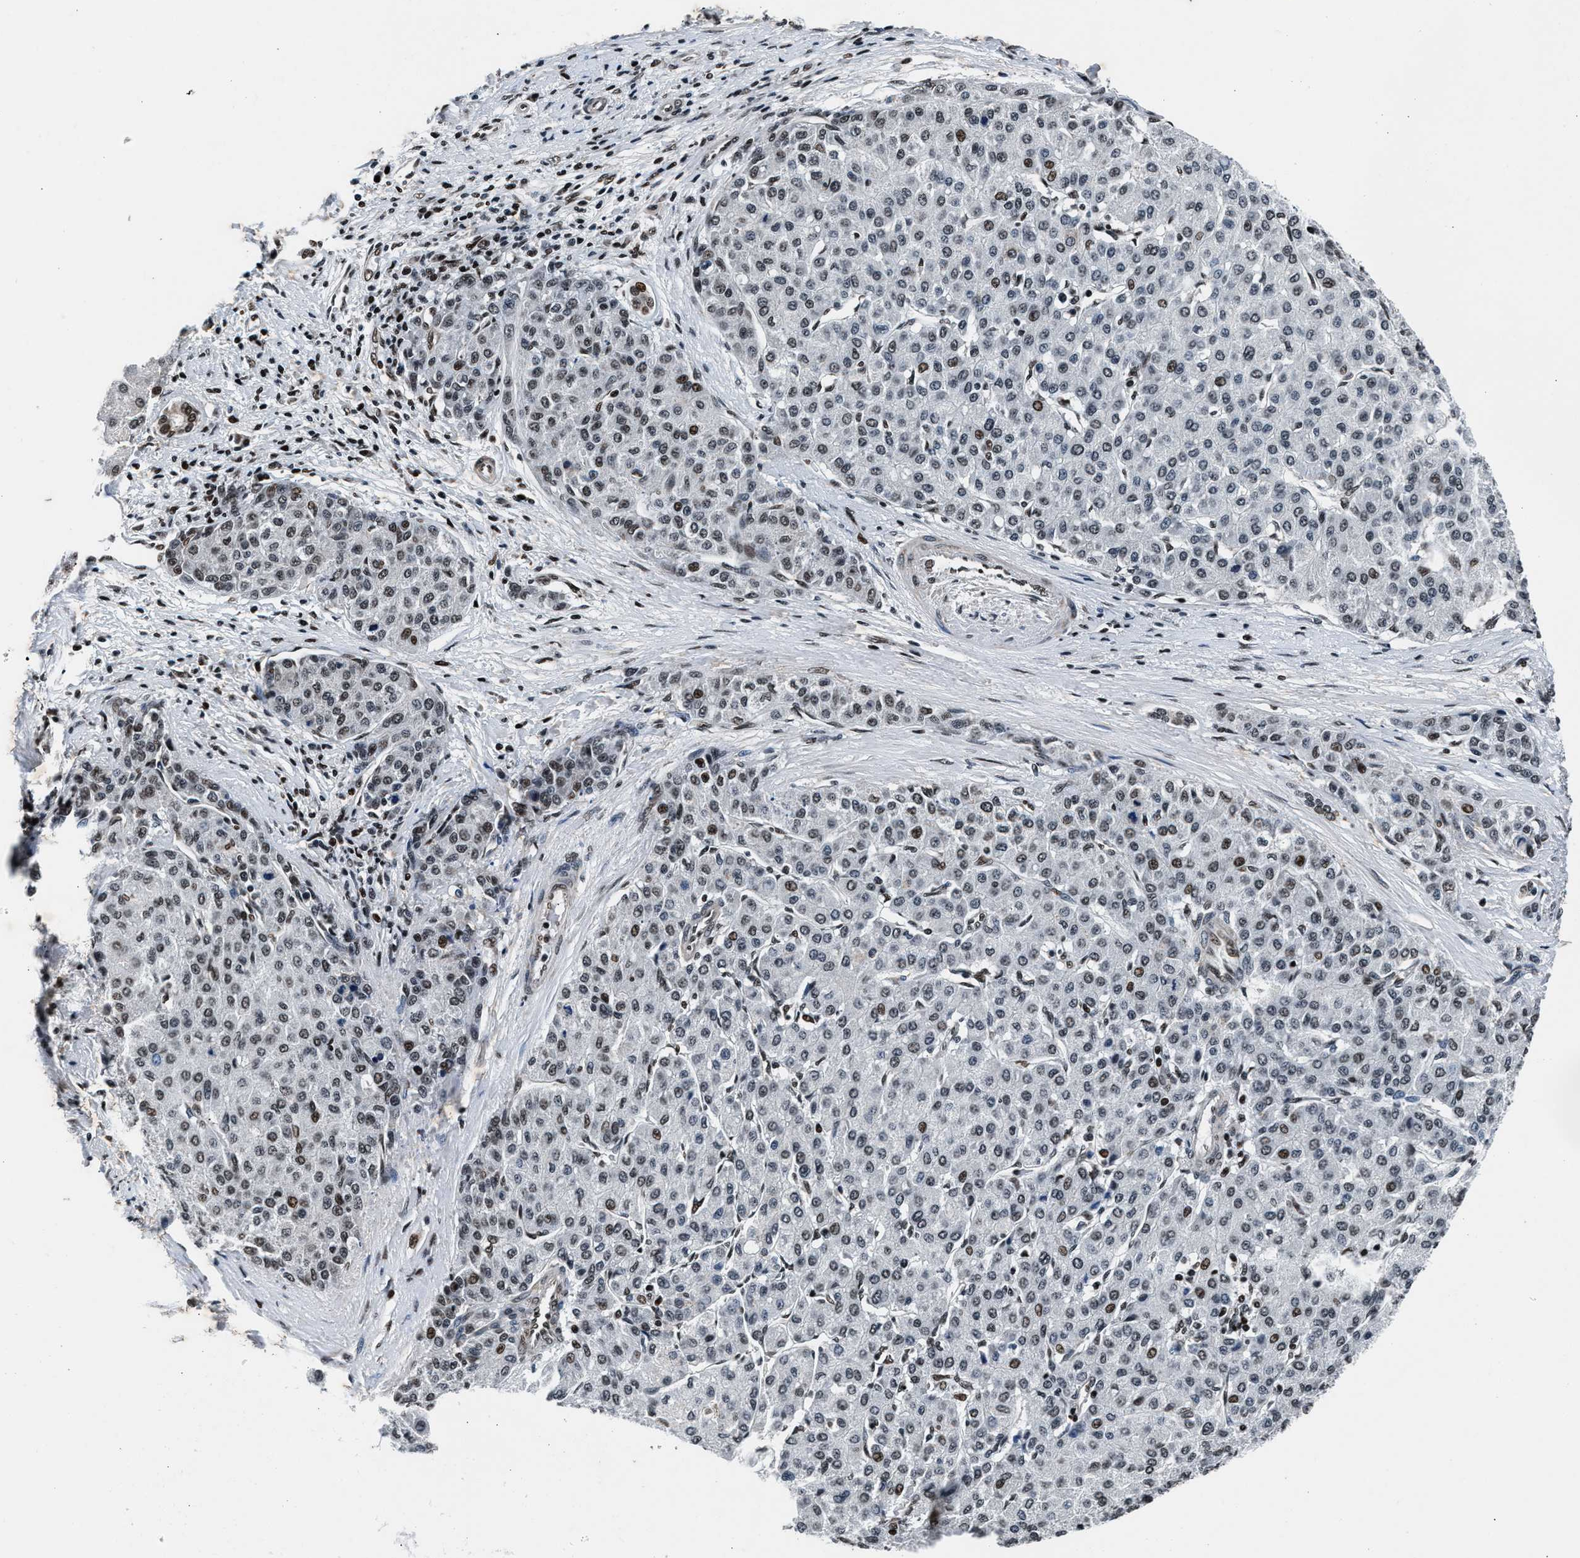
{"staining": {"intensity": "weak", "quantity": "25%-75%", "location": "nuclear"}, "tissue": "liver cancer", "cell_type": "Tumor cells", "image_type": "cancer", "snomed": [{"axis": "morphology", "description": "Carcinoma, Hepatocellular, NOS"}, {"axis": "topography", "description": "Liver"}], "caption": "This photomicrograph displays liver hepatocellular carcinoma stained with immunohistochemistry to label a protein in brown. The nuclear of tumor cells show weak positivity for the protein. Nuclei are counter-stained blue.", "gene": "PRRC2B", "patient": {"sex": "male", "age": 65}}